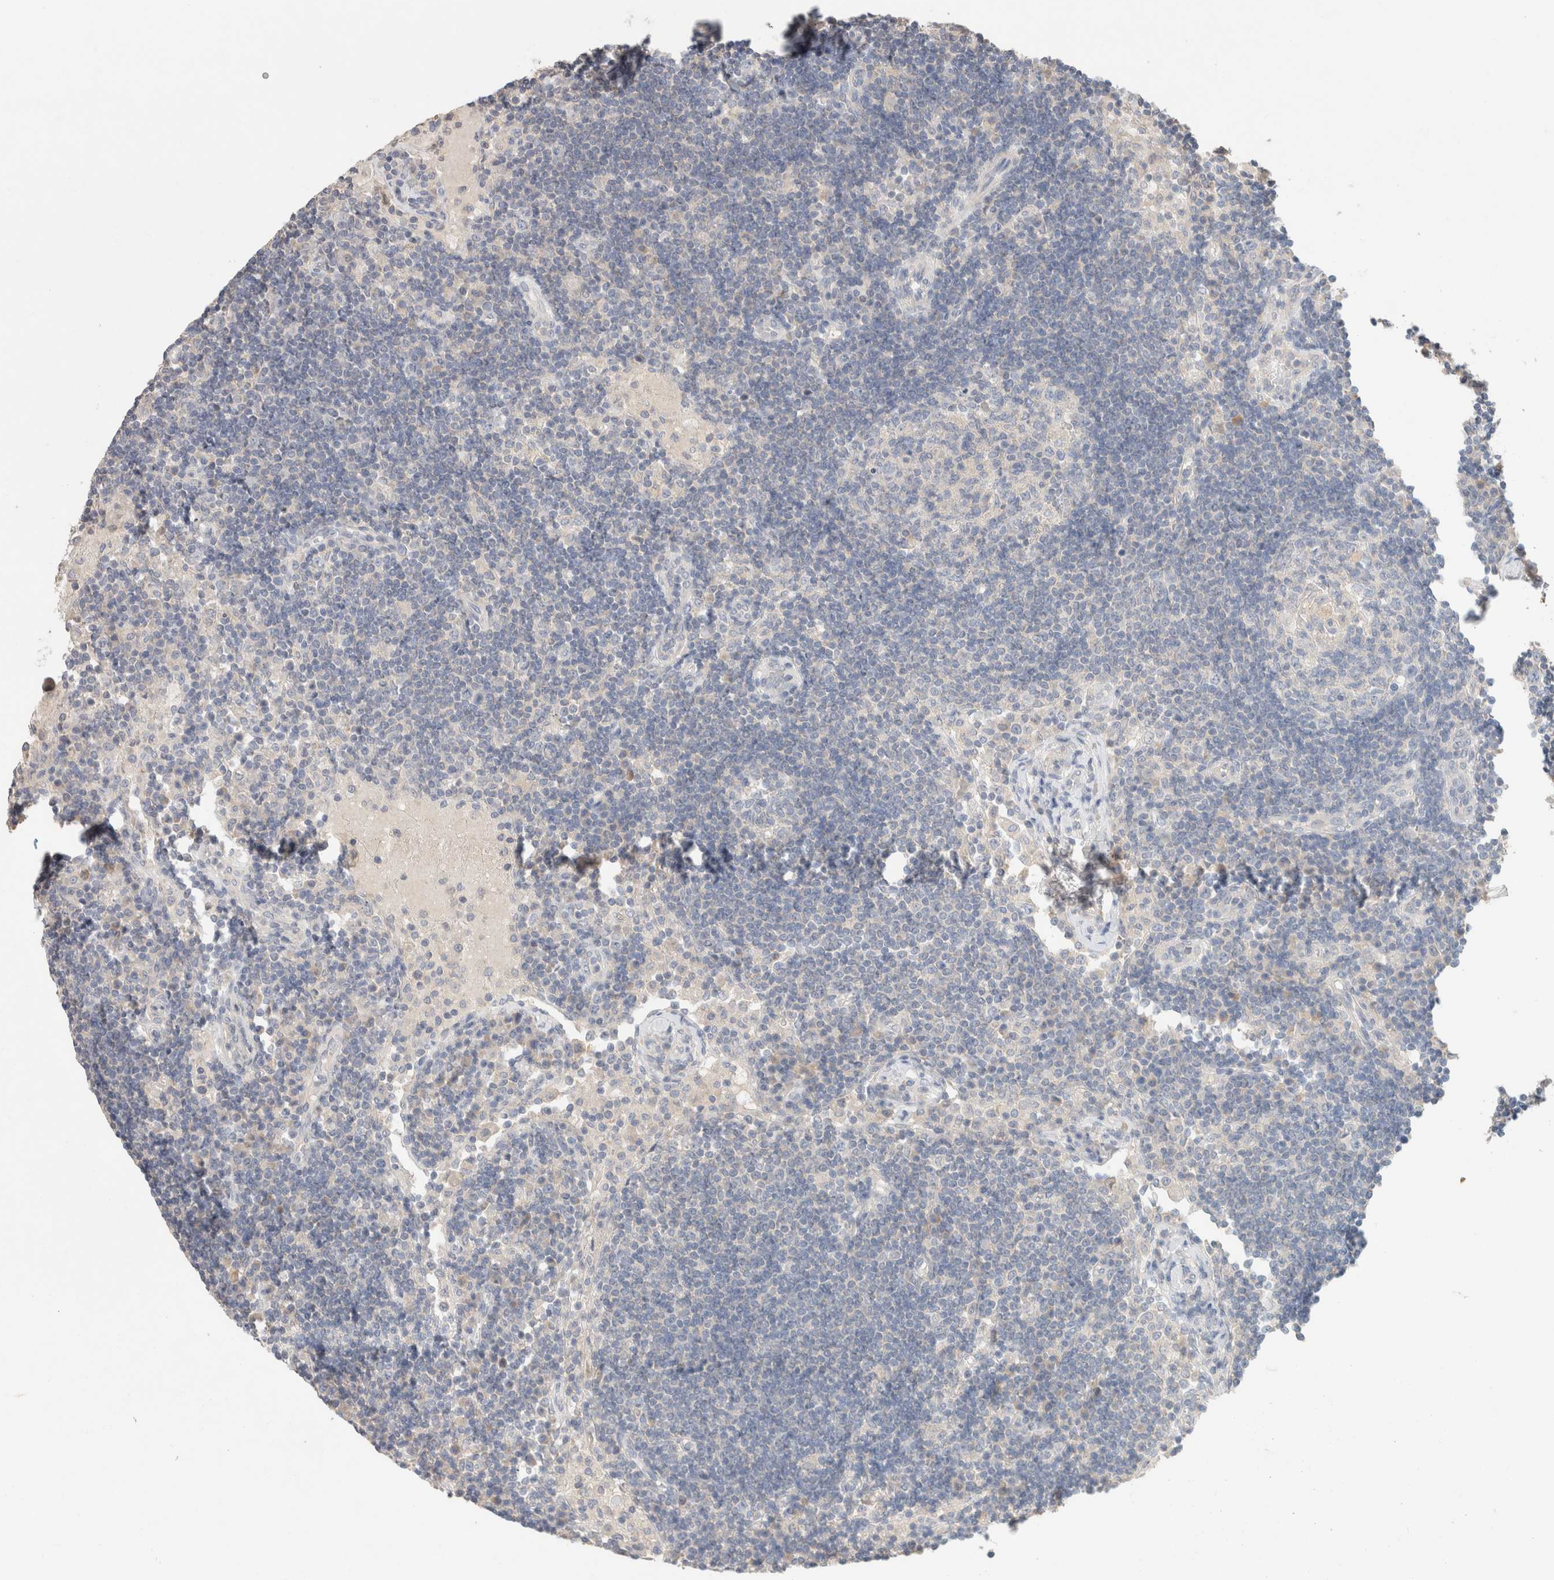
{"staining": {"intensity": "negative", "quantity": "none", "location": "none"}, "tissue": "lymph node", "cell_type": "Germinal center cells", "image_type": "normal", "snomed": [{"axis": "morphology", "description": "Normal tissue, NOS"}, {"axis": "topography", "description": "Lymph node"}], "caption": "A high-resolution histopathology image shows IHC staining of normal lymph node, which shows no significant expression in germinal center cells.", "gene": "MPP2", "patient": {"sex": "female", "age": 53}}